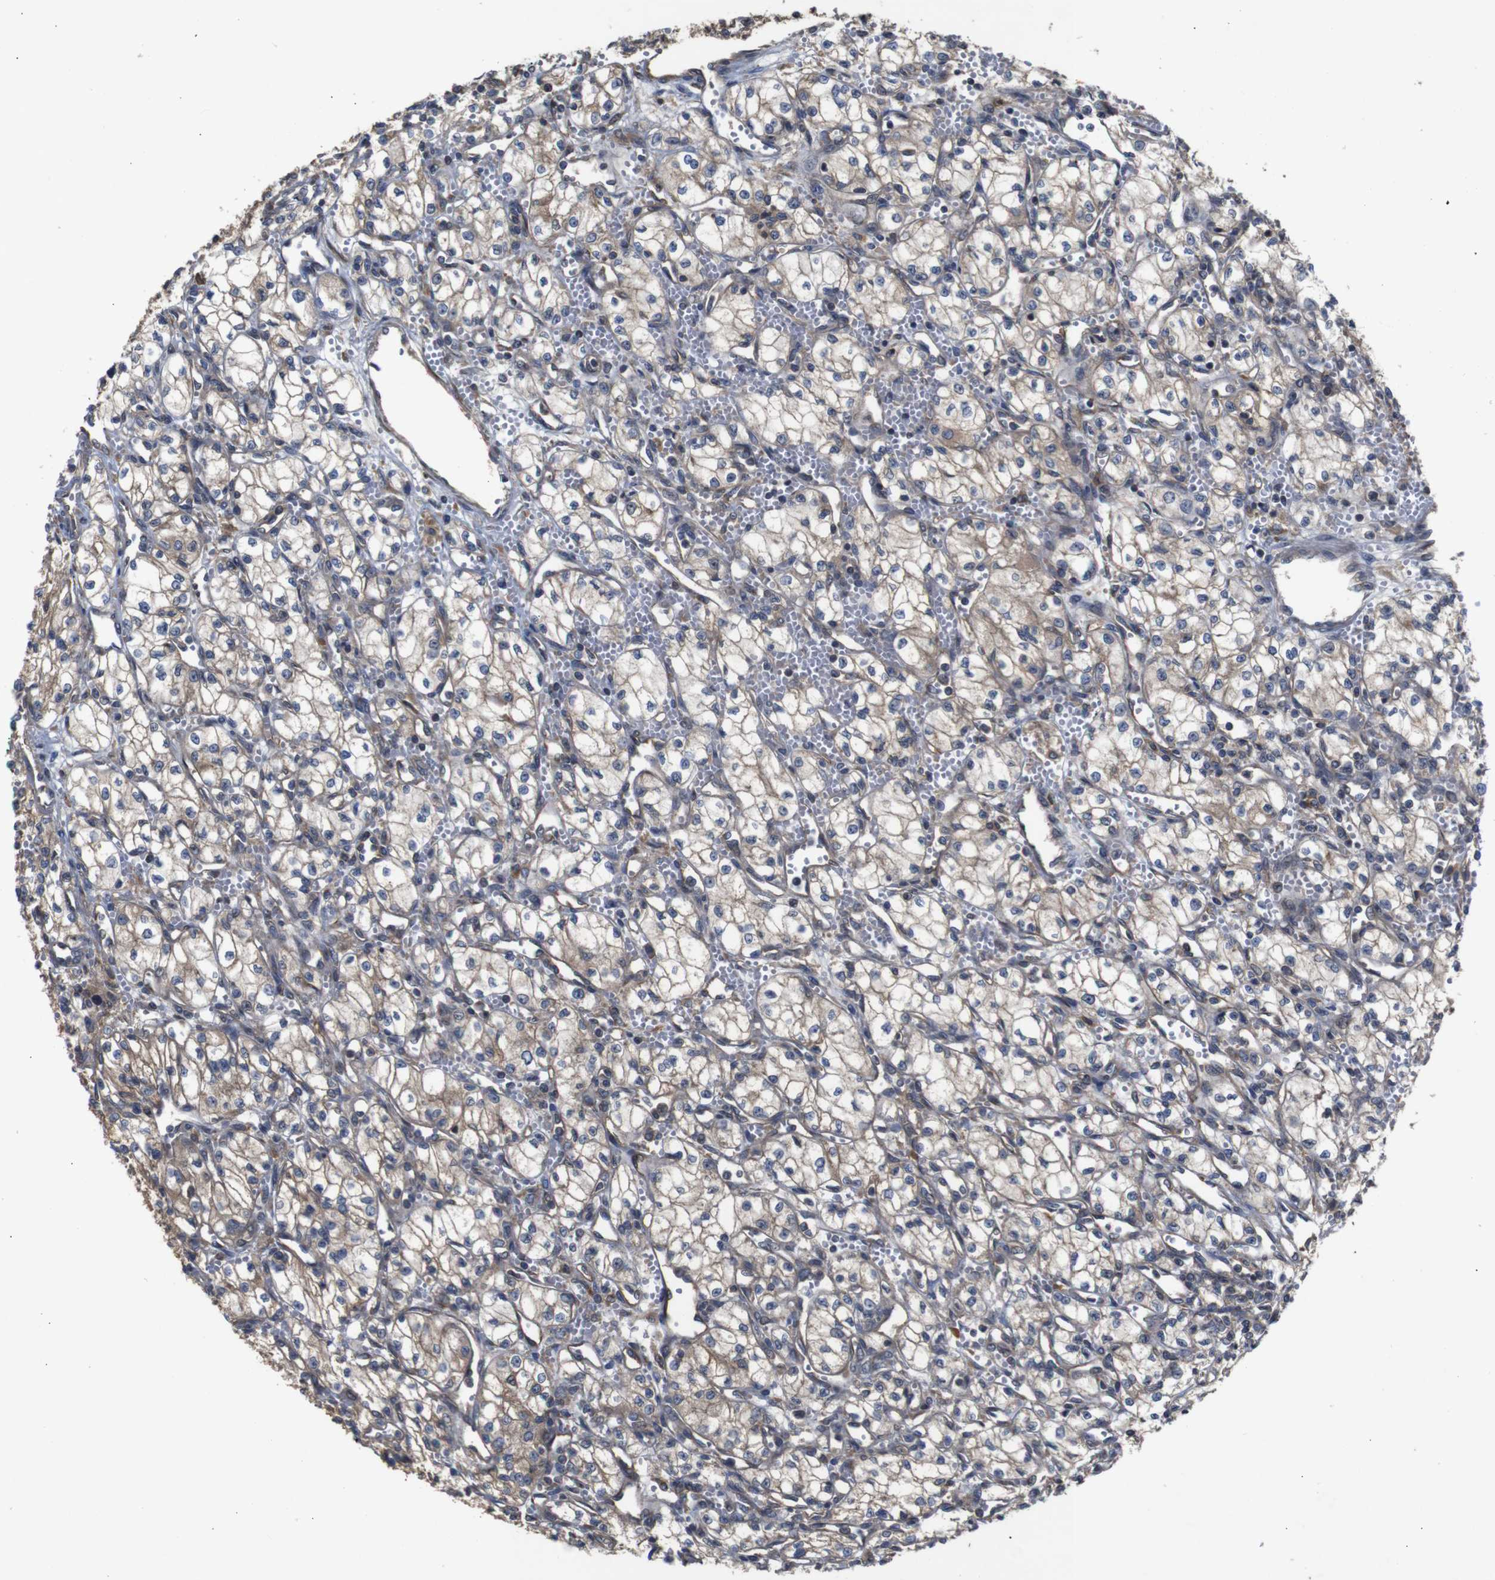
{"staining": {"intensity": "weak", "quantity": ">75%", "location": "cytoplasmic/membranous"}, "tissue": "renal cancer", "cell_type": "Tumor cells", "image_type": "cancer", "snomed": [{"axis": "morphology", "description": "Normal tissue, NOS"}, {"axis": "morphology", "description": "Adenocarcinoma, NOS"}, {"axis": "topography", "description": "Kidney"}], "caption": "Protein positivity by immunohistochemistry (IHC) reveals weak cytoplasmic/membranous expression in approximately >75% of tumor cells in renal adenocarcinoma. The protein is stained brown, and the nuclei are stained in blue (DAB IHC with brightfield microscopy, high magnification).", "gene": "PTPN1", "patient": {"sex": "male", "age": 59}}